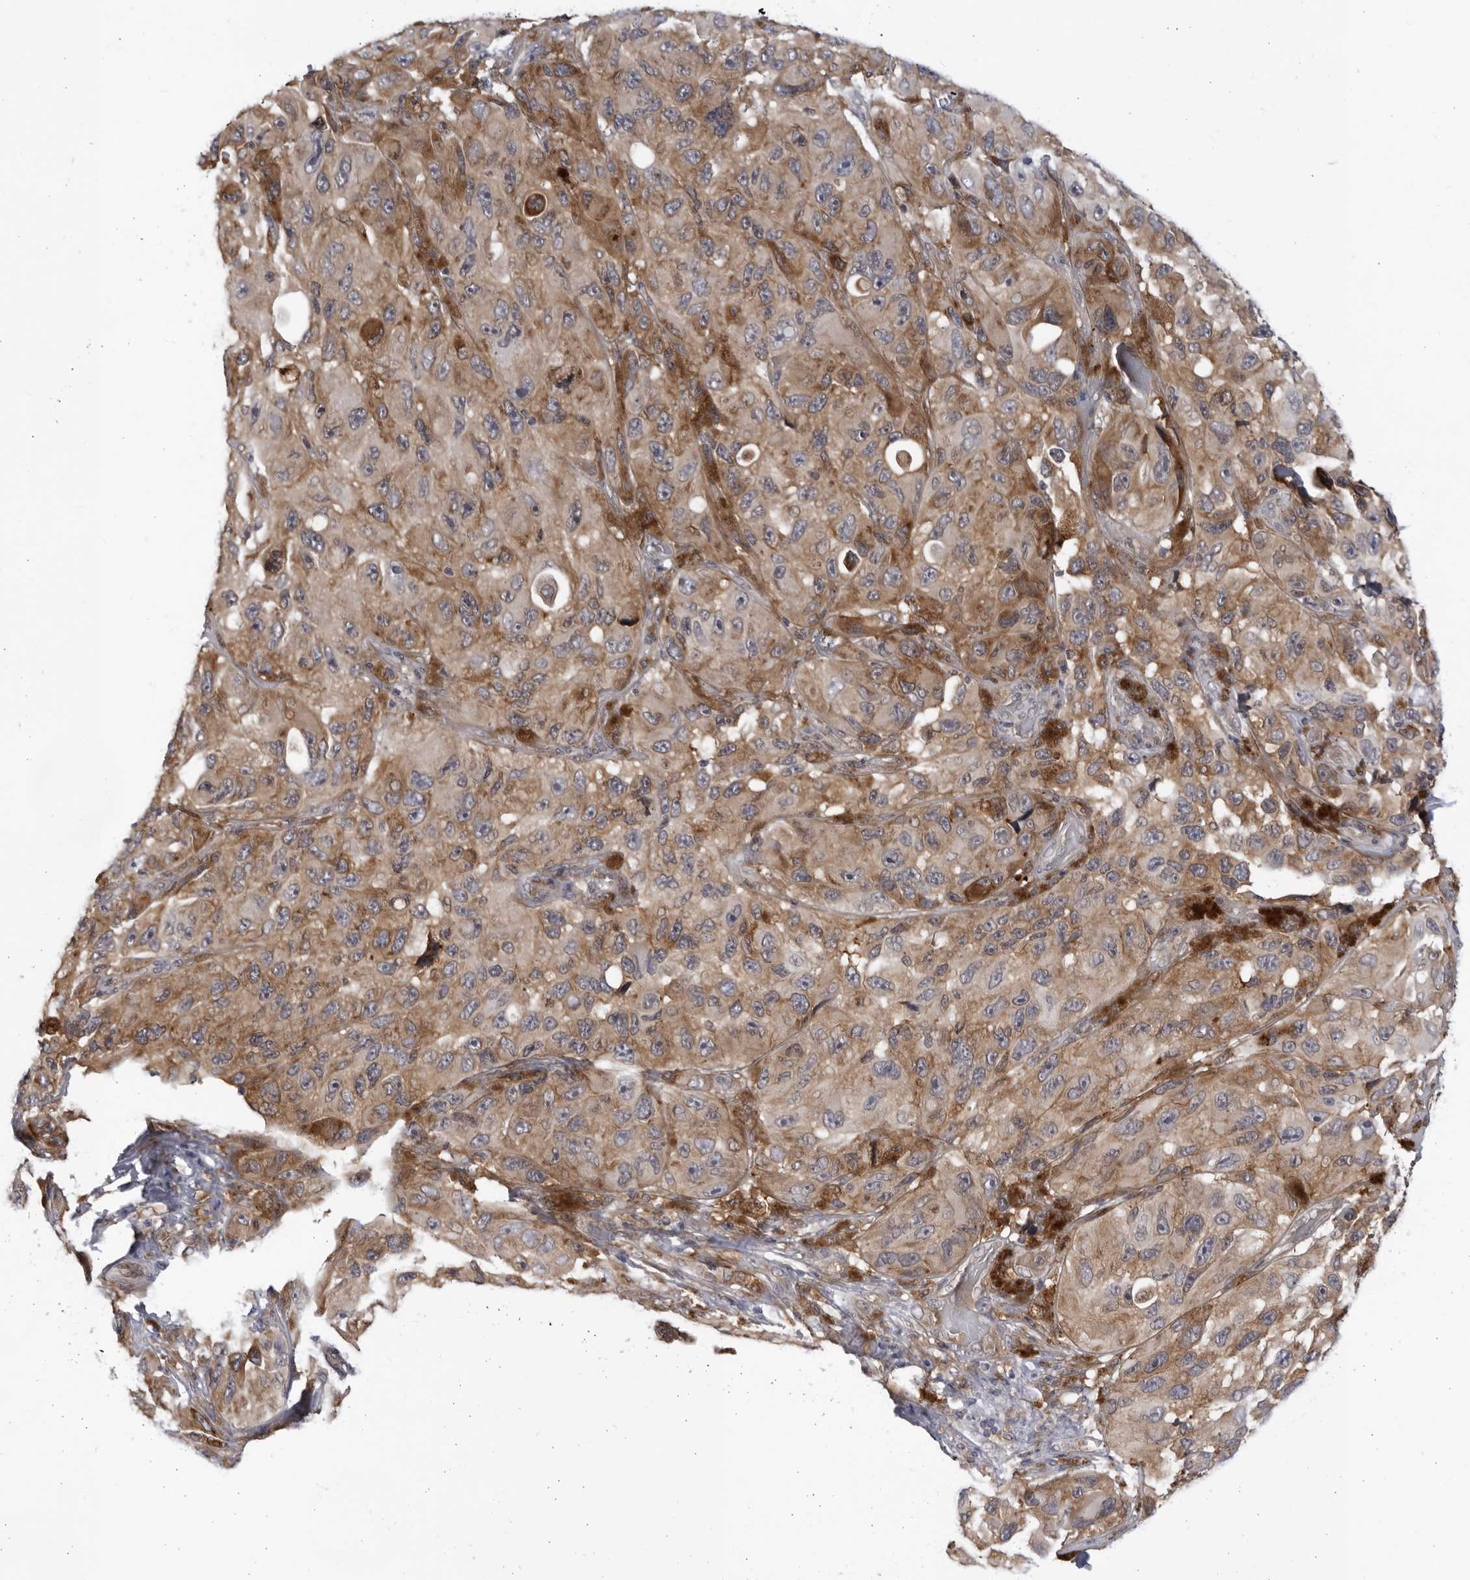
{"staining": {"intensity": "moderate", "quantity": ">75%", "location": "cytoplasmic/membranous"}, "tissue": "melanoma", "cell_type": "Tumor cells", "image_type": "cancer", "snomed": [{"axis": "morphology", "description": "Malignant melanoma, NOS"}, {"axis": "topography", "description": "Skin"}], "caption": "Moderate cytoplasmic/membranous protein expression is appreciated in about >75% of tumor cells in malignant melanoma. (IHC, brightfield microscopy, high magnification).", "gene": "BMP2K", "patient": {"sex": "female", "age": 73}}